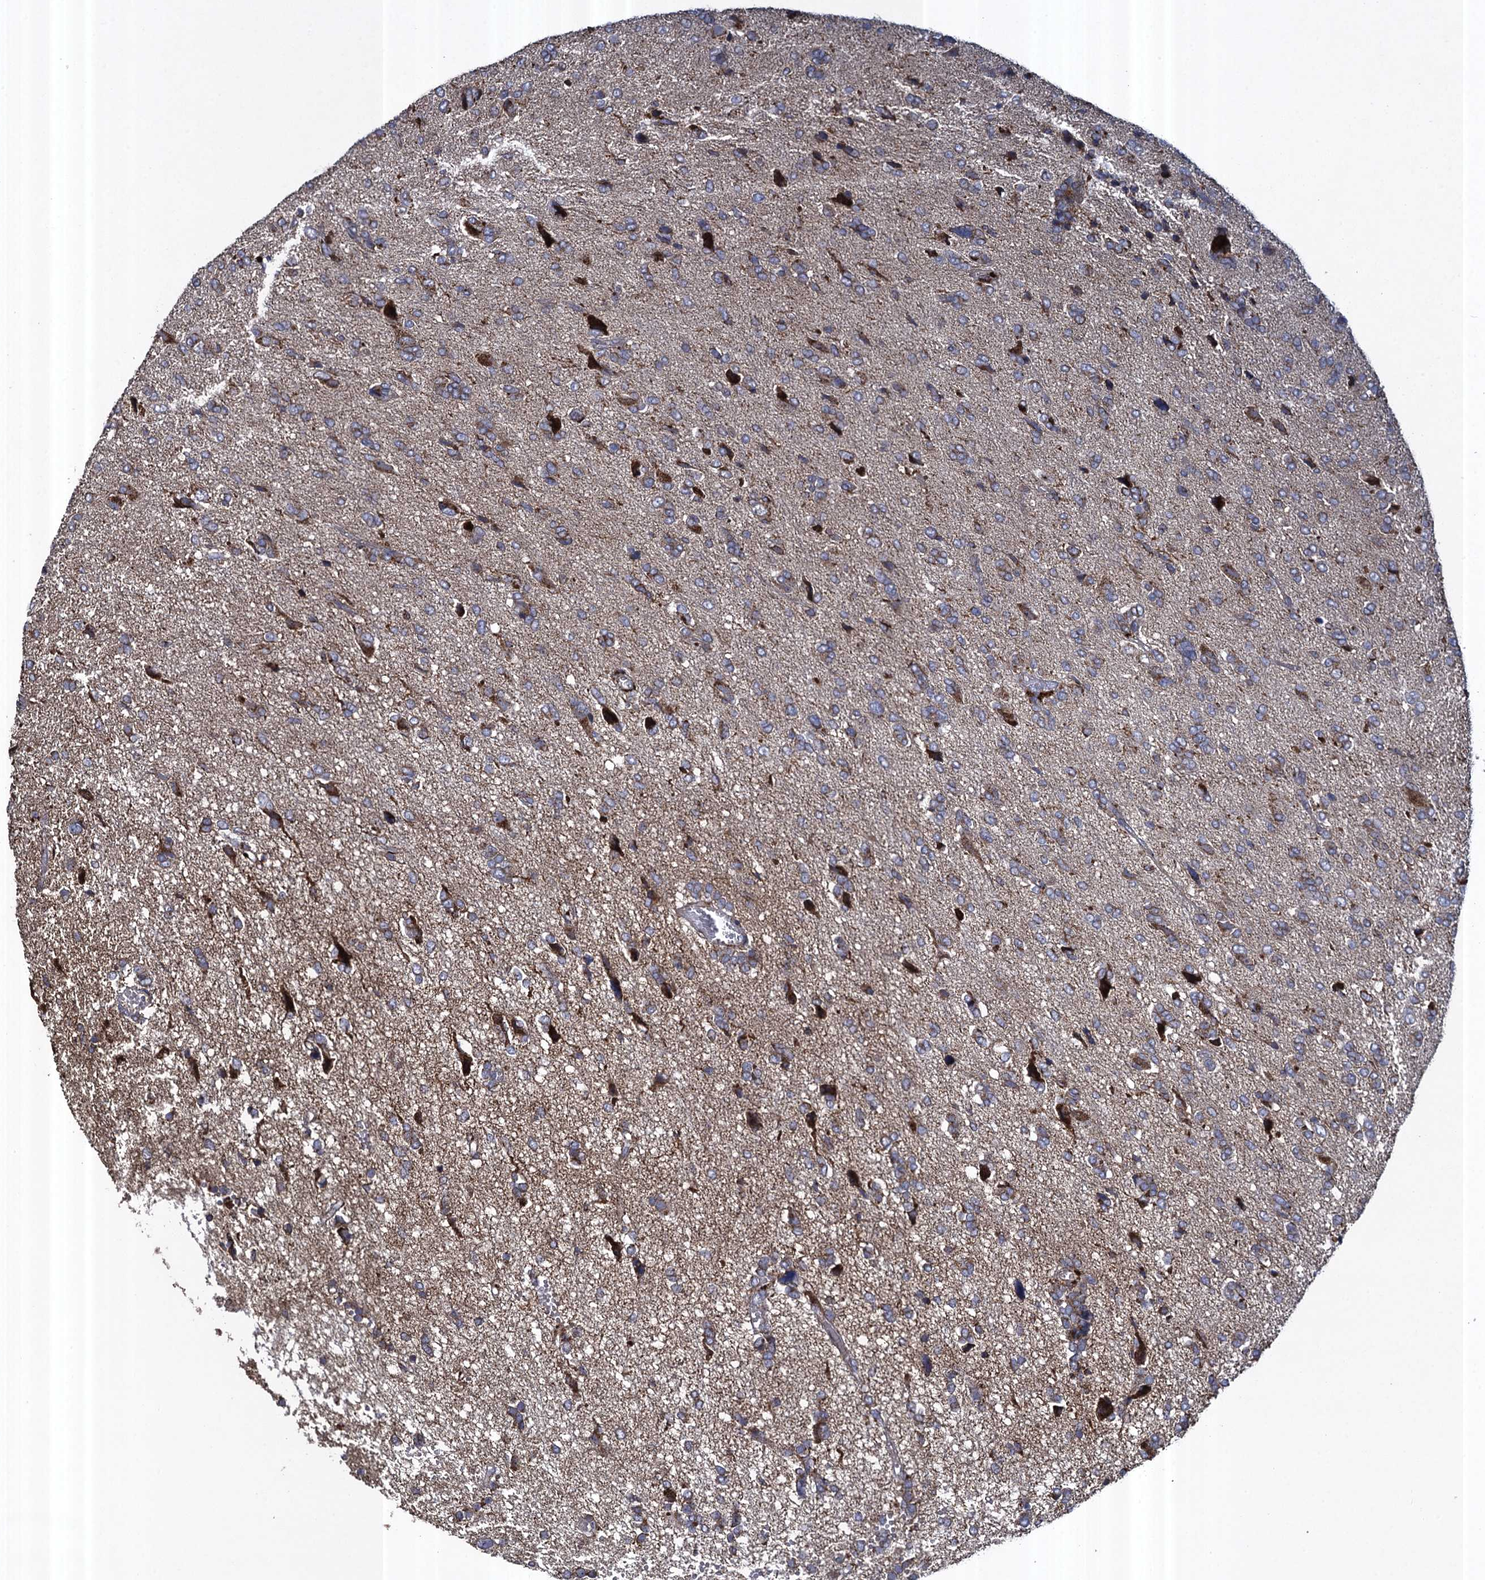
{"staining": {"intensity": "weak", "quantity": "<25%", "location": "cytoplasmic/membranous"}, "tissue": "glioma", "cell_type": "Tumor cells", "image_type": "cancer", "snomed": [{"axis": "morphology", "description": "Glioma, malignant, High grade"}, {"axis": "topography", "description": "Brain"}], "caption": "An IHC image of malignant high-grade glioma is shown. There is no staining in tumor cells of malignant high-grade glioma.", "gene": "TXNDC11", "patient": {"sex": "female", "age": 59}}